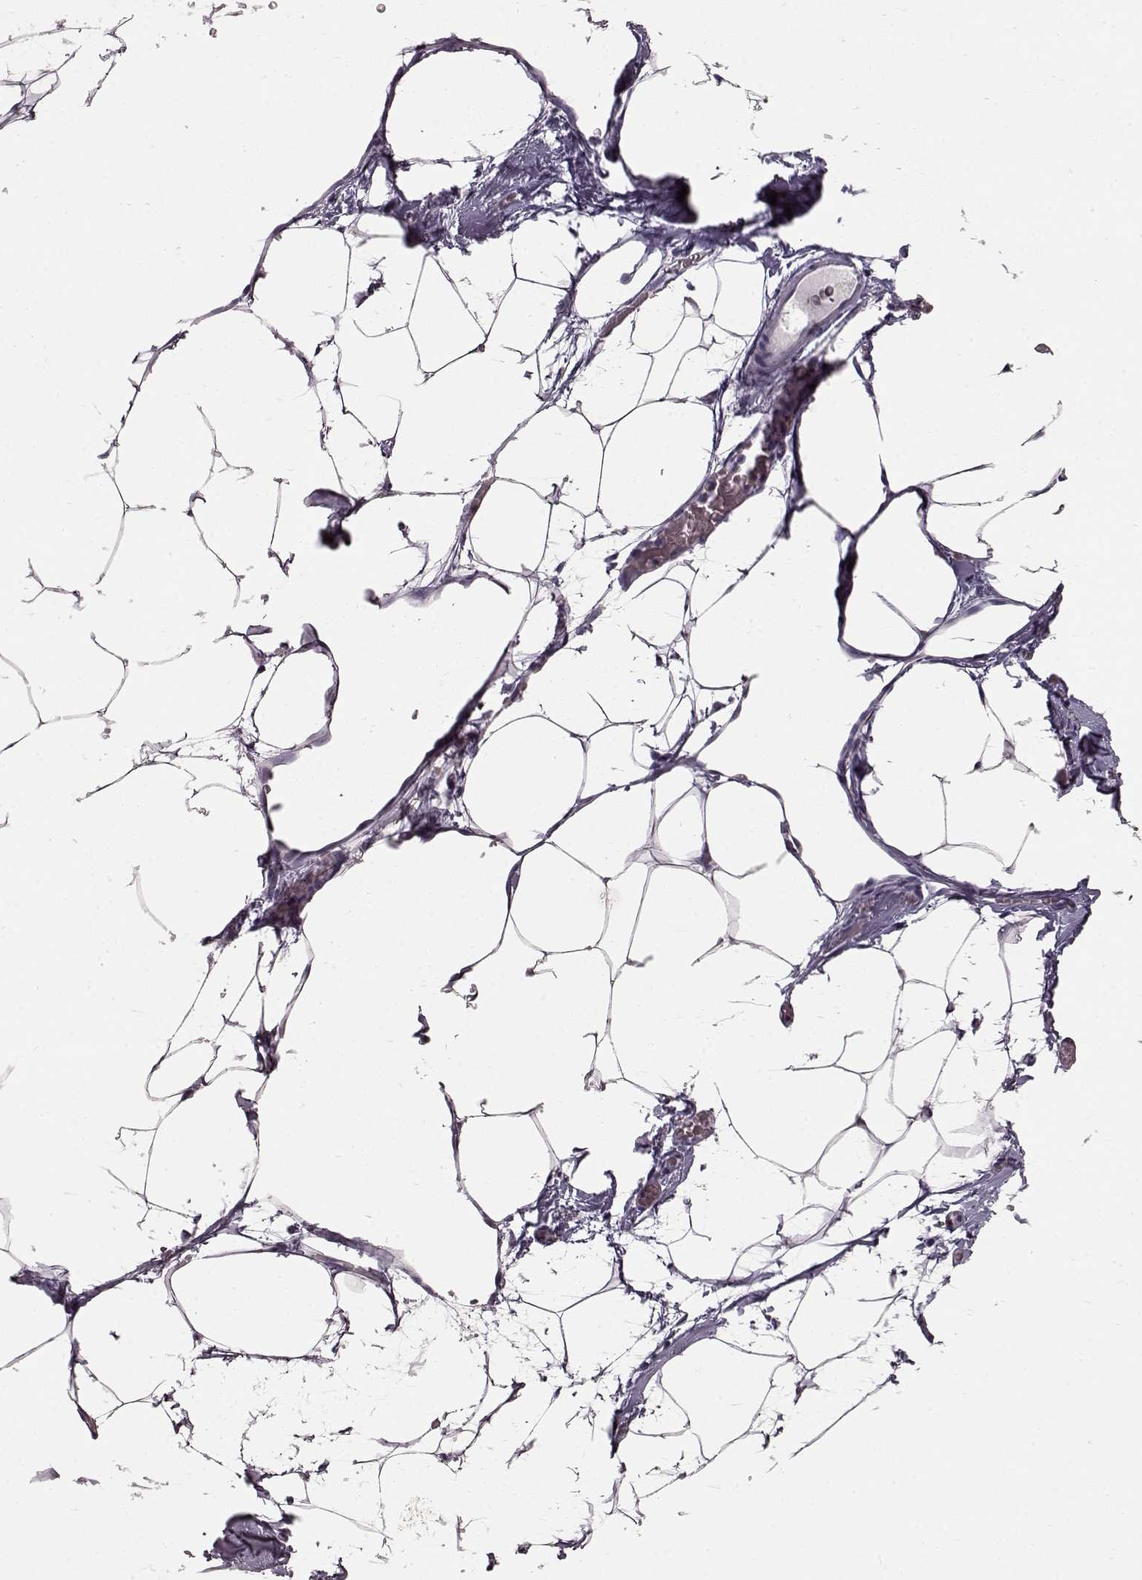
{"staining": {"intensity": "negative", "quantity": "none", "location": "none"}, "tissue": "adipose tissue", "cell_type": "Adipocytes", "image_type": "normal", "snomed": [{"axis": "morphology", "description": "Normal tissue, NOS"}, {"axis": "topography", "description": "Adipose tissue"}], "caption": "This photomicrograph is of unremarkable adipose tissue stained with immunohistochemistry (IHC) to label a protein in brown with the nuclei are counter-stained blue. There is no positivity in adipocytes.", "gene": "FUT4", "patient": {"sex": "male", "age": 57}}